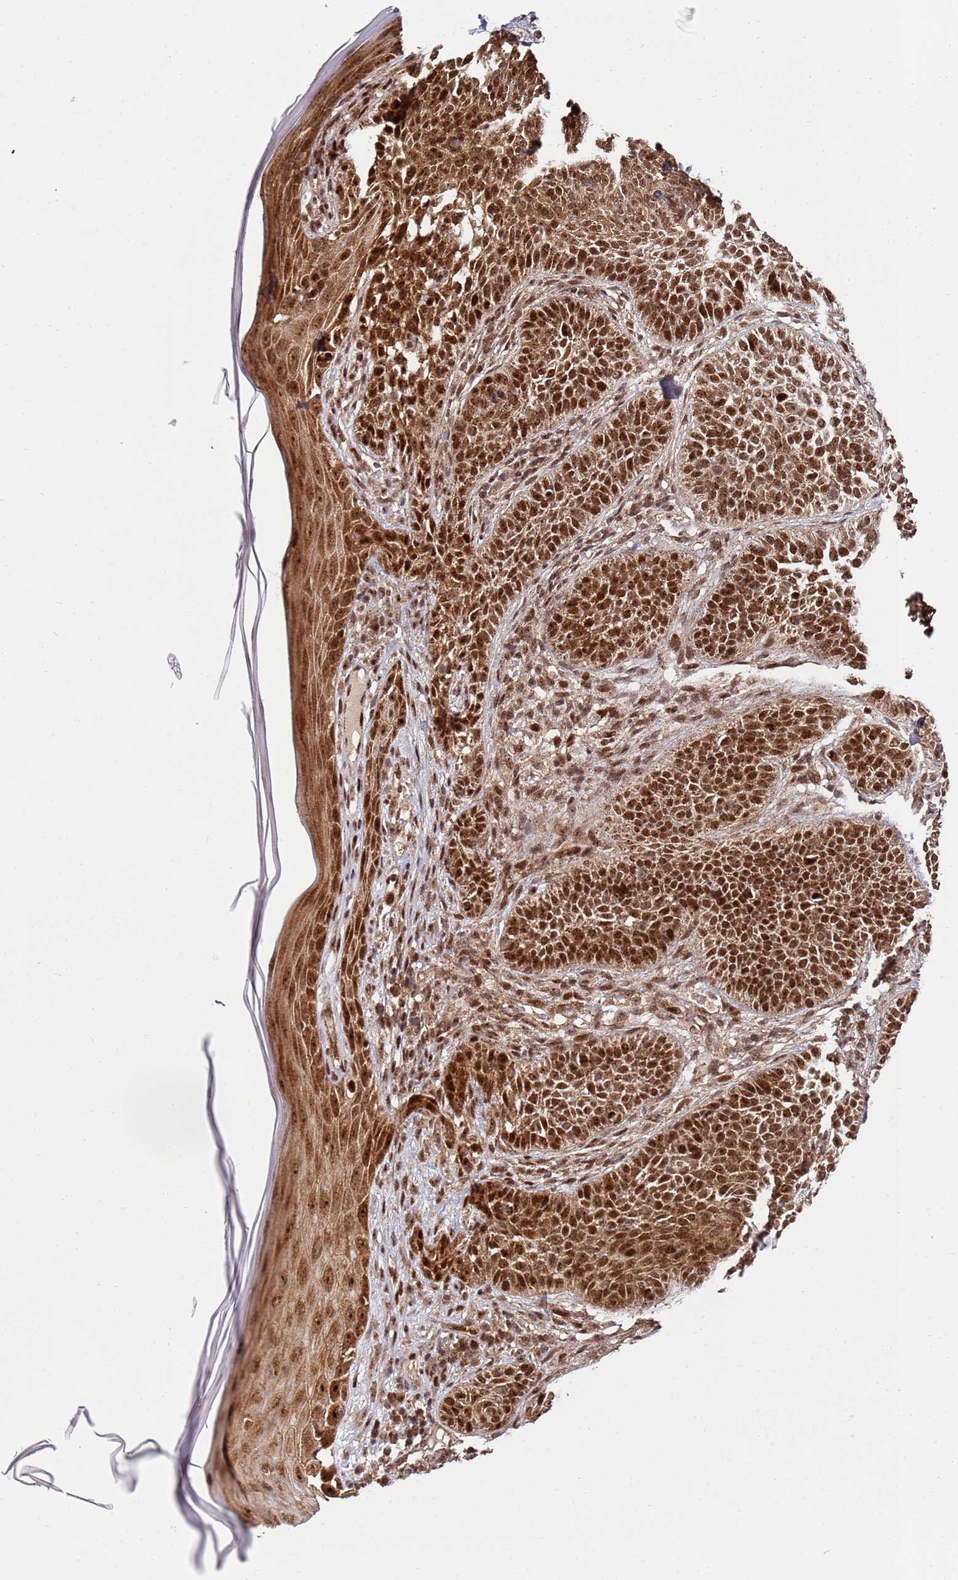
{"staining": {"intensity": "strong", "quantity": ">75%", "location": "nuclear"}, "tissue": "skin cancer", "cell_type": "Tumor cells", "image_type": "cancer", "snomed": [{"axis": "morphology", "description": "Basal cell carcinoma"}, {"axis": "topography", "description": "Skin"}], "caption": "Skin cancer stained with a protein marker reveals strong staining in tumor cells.", "gene": "PEX14", "patient": {"sex": "male", "age": 85}}